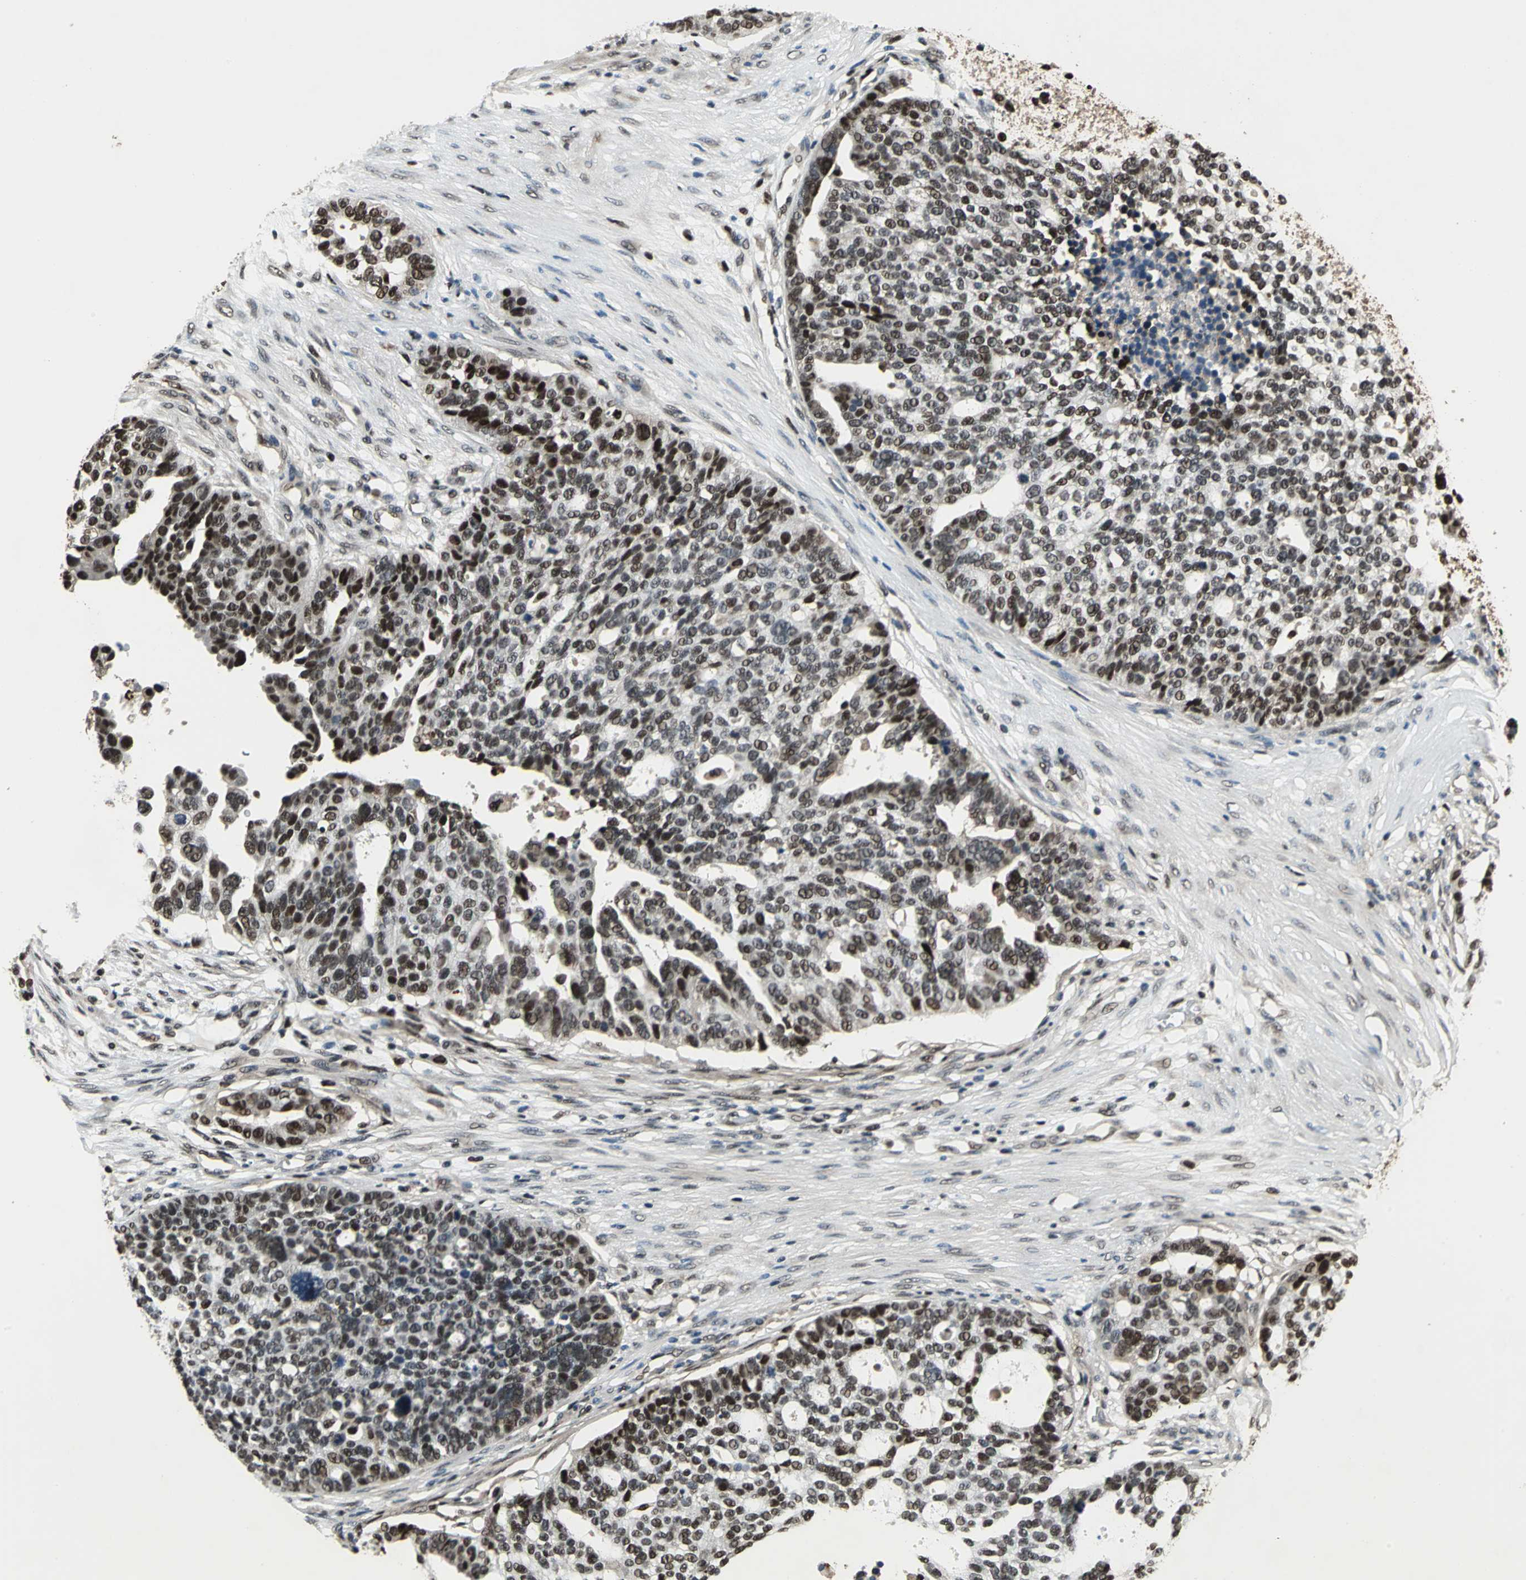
{"staining": {"intensity": "moderate", "quantity": ">75%", "location": "nuclear"}, "tissue": "ovarian cancer", "cell_type": "Tumor cells", "image_type": "cancer", "snomed": [{"axis": "morphology", "description": "Cystadenocarcinoma, serous, NOS"}, {"axis": "topography", "description": "Ovary"}], "caption": "Immunohistochemistry photomicrograph of neoplastic tissue: human ovarian cancer (serous cystadenocarcinoma) stained using immunohistochemistry displays medium levels of moderate protein expression localized specifically in the nuclear of tumor cells, appearing as a nuclear brown color.", "gene": "MIS18BP1", "patient": {"sex": "female", "age": 59}}